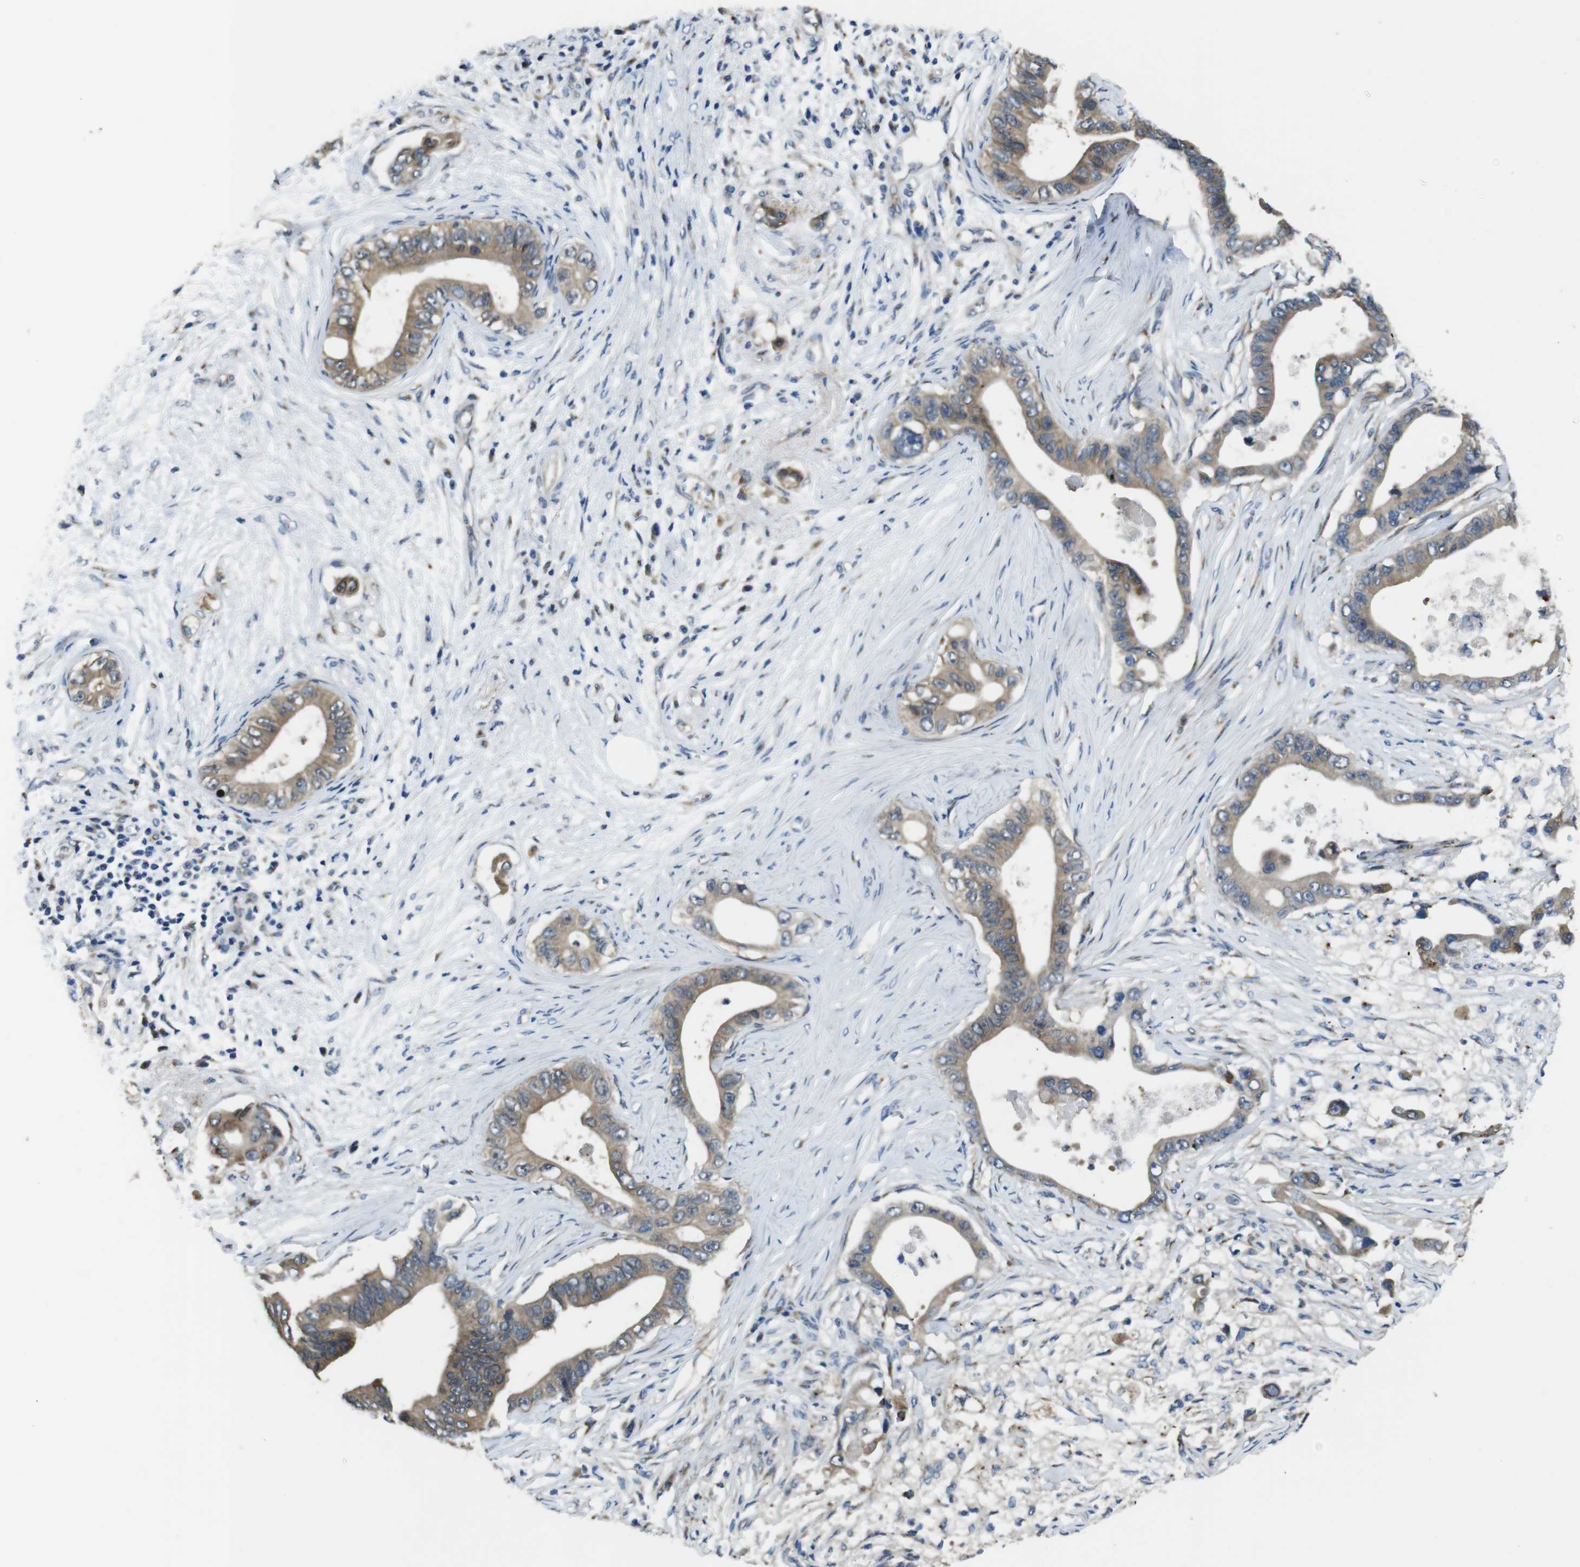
{"staining": {"intensity": "moderate", "quantity": ">75%", "location": "cytoplasmic/membranous"}, "tissue": "pancreatic cancer", "cell_type": "Tumor cells", "image_type": "cancer", "snomed": [{"axis": "morphology", "description": "Adenocarcinoma, NOS"}, {"axis": "topography", "description": "Pancreas"}], "caption": "Protein staining reveals moderate cytoplasmic/membranous positivity in approximately >75% of tumor cells in pancreatic cancer.", "gene": "RAB6A", "patient": {"sex": "male", "age": 77}}